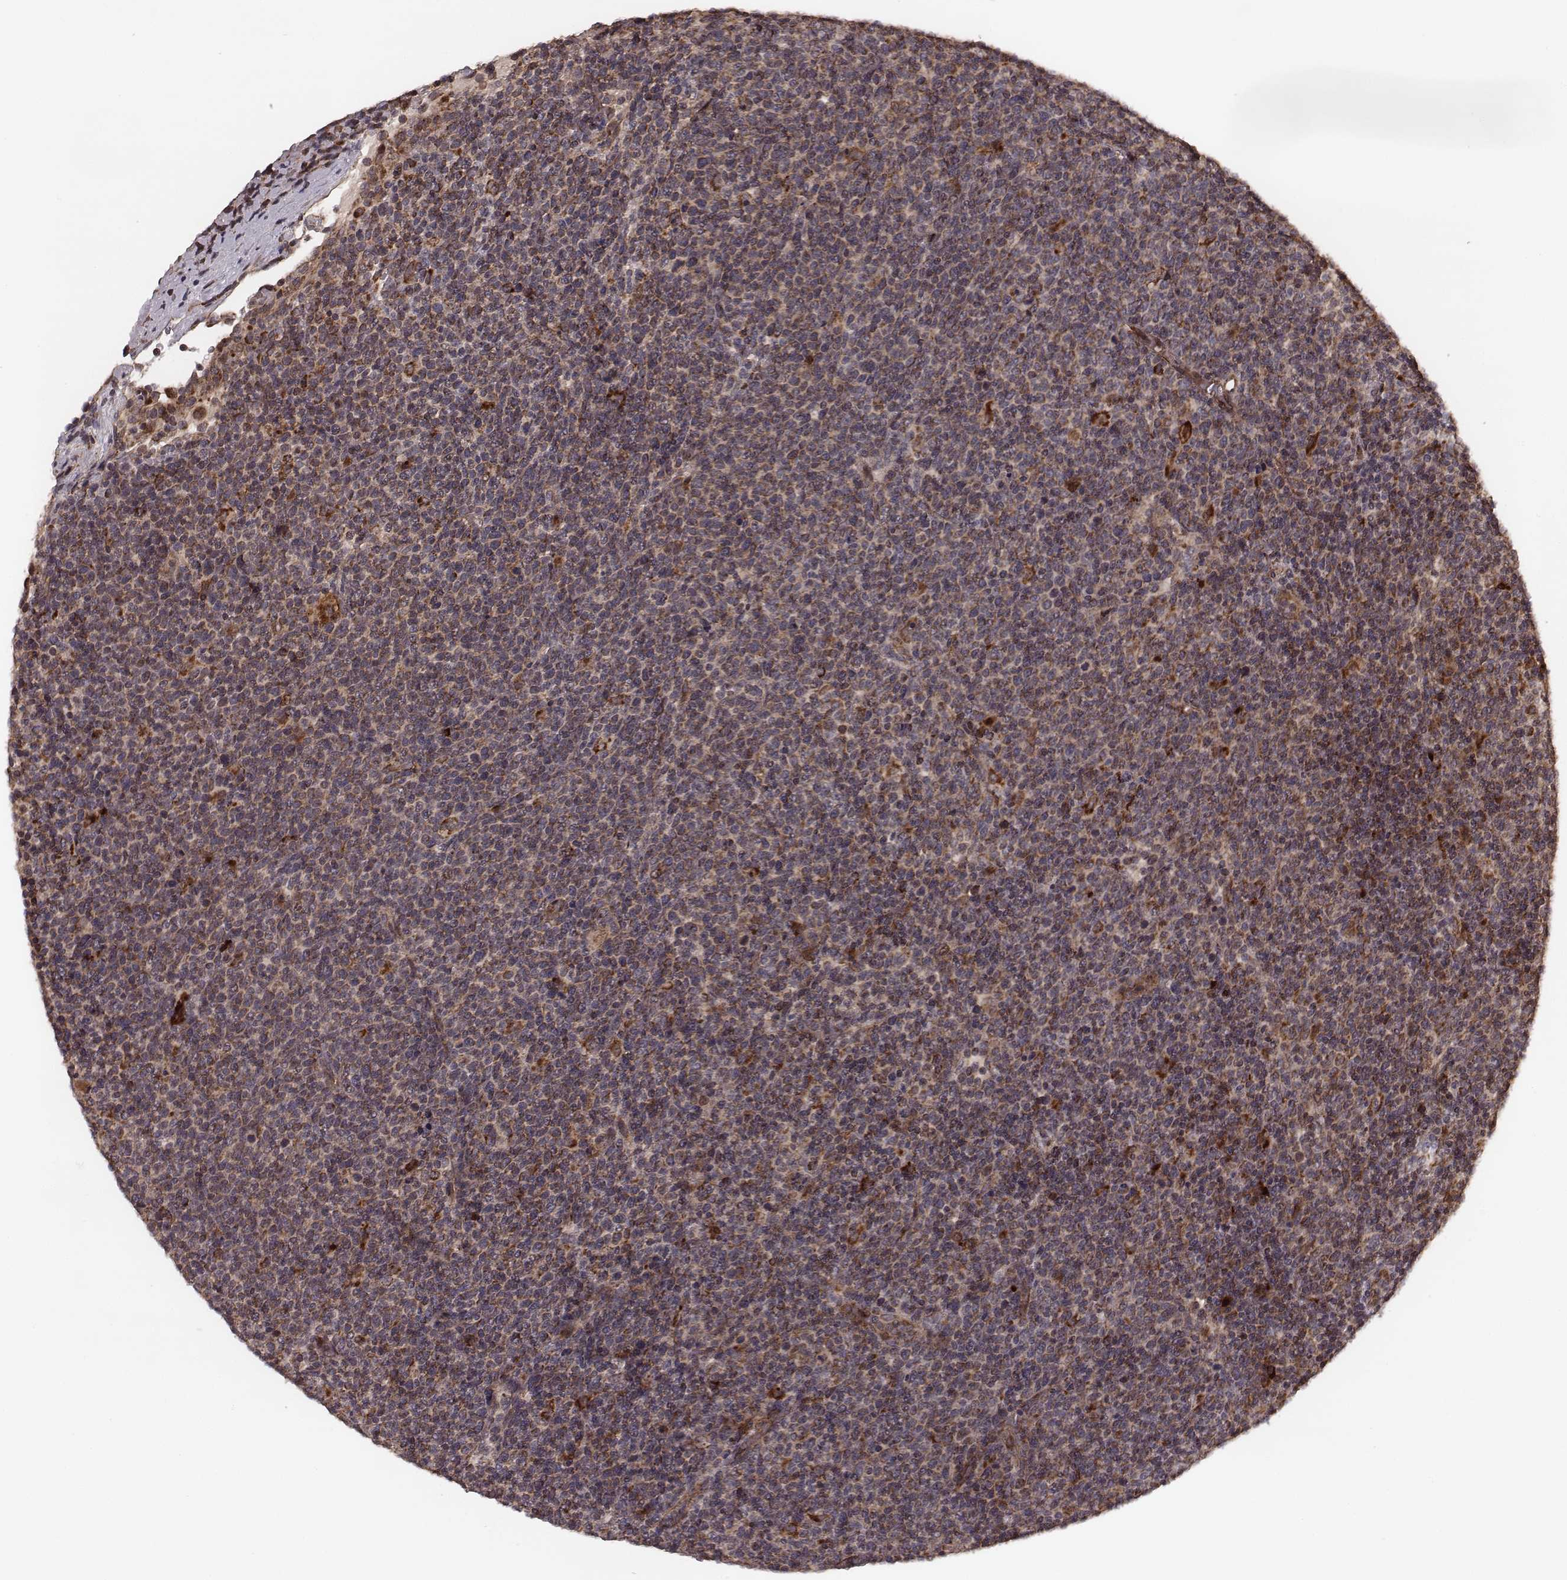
{"staining": {"intensity": "moderate", "quantity": "25%-75%", "location": "cytoplasmic/membranous"}, "tissue": "lymphoma", "cell_type": "Tumor cells", "image_type": "cancer", "snomed": [{"axis": "morphology", "description": "Malignant lymphoma, non-Hodgkin's type, High grade"}, {"axis": "topography", "description": "Lymph node"}], "caption": "Protein analysis of high-grade malignant lymphoma, non-Hodgkin's type tissue displays moderate cytoplasmic/membranous expression in about 25%-75% of tumor cells.", "gene": "ZDHHC21", "patient": {"sex": "male", "age": 61}}